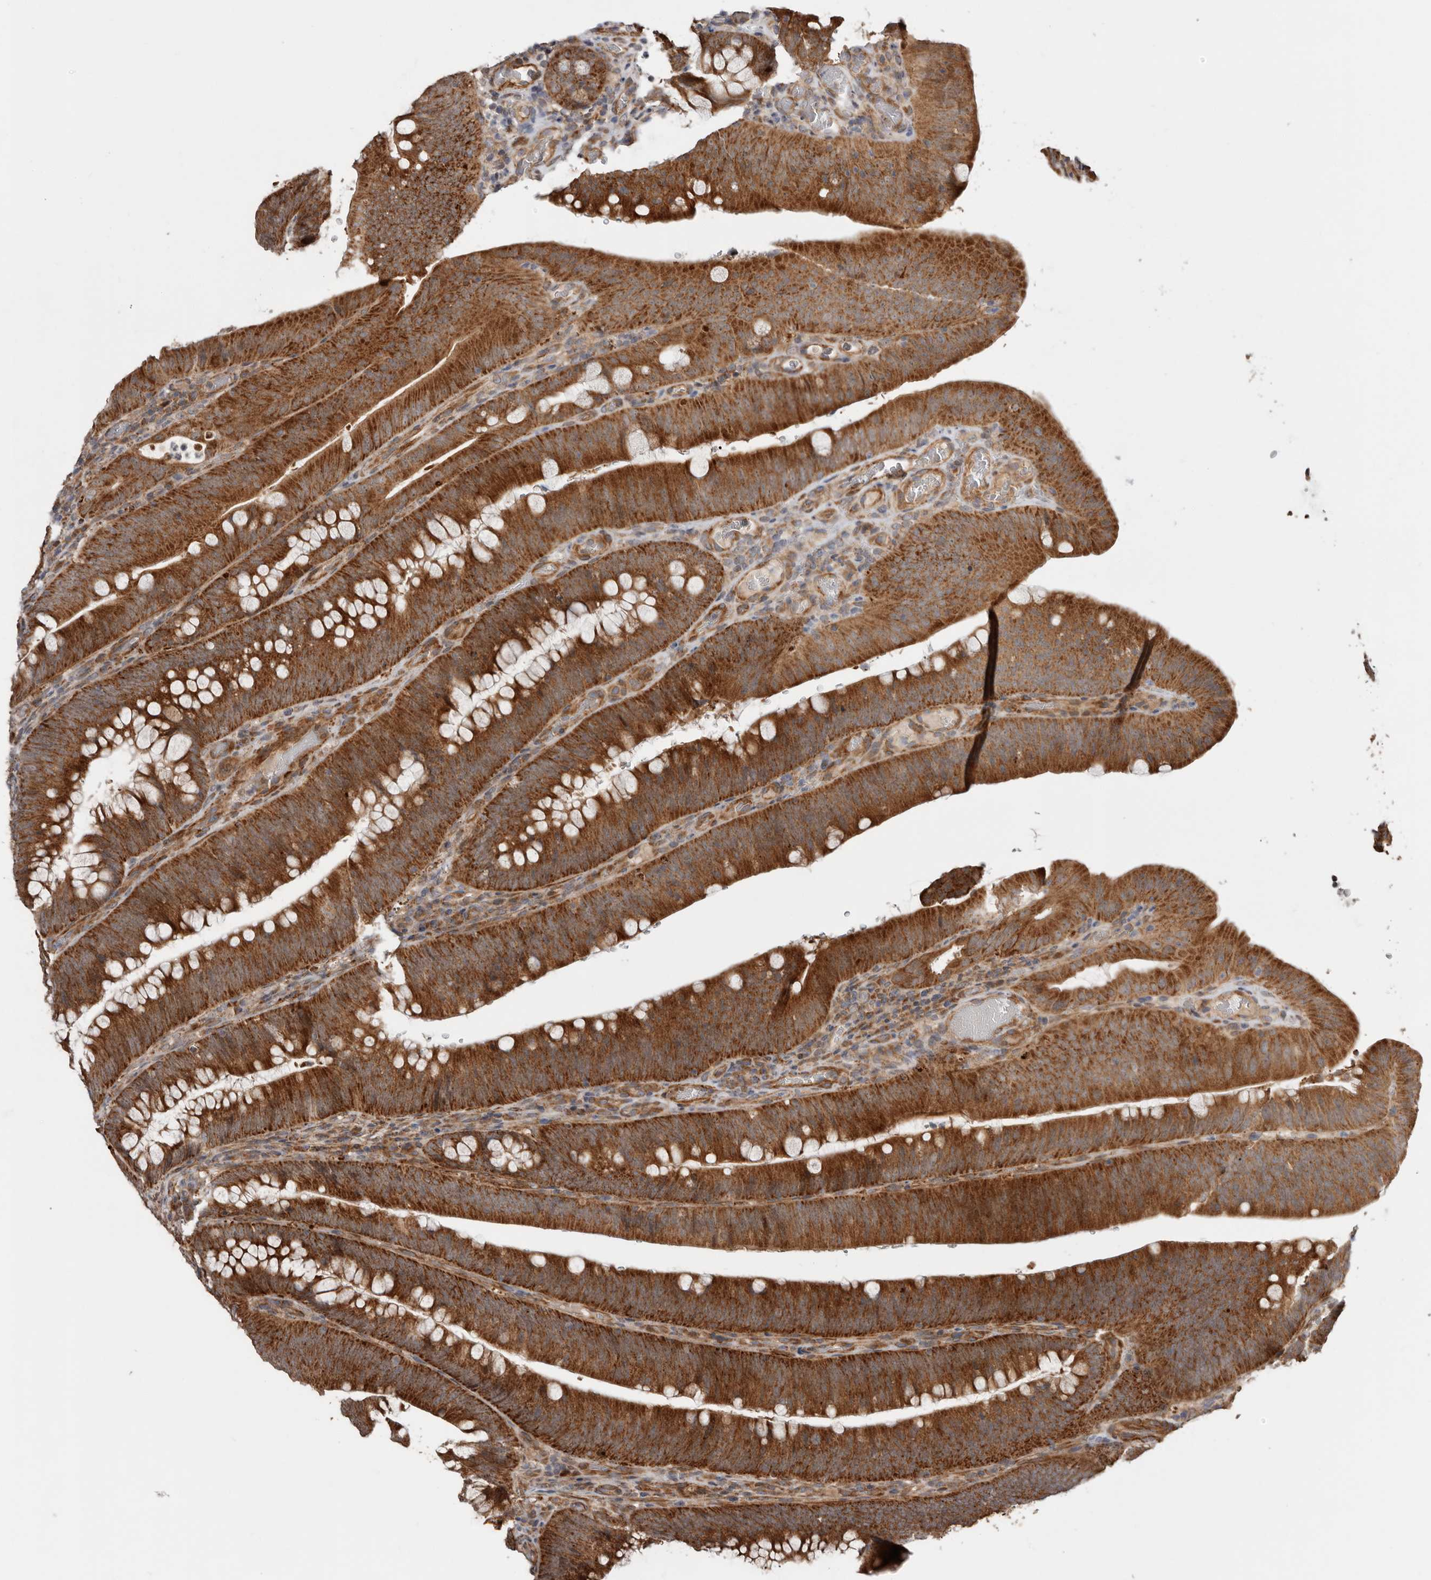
{"staining": {"intensity": "strong", "quantity": ">75%", "location": "cytoplasmic/membranous"}, "tissue": "colorectal cancer", "cell_type": "Tumor cells", "image_type": "cancer", "snomed": [{"axis": "morphology", "description": "Normal tissue, NOS"}, {"axis": "topography", "description": "Colon"}], "caption": "Immunohistochemistry photomicrograph of human colorectal cancer stained for a protein (brown), which reveals high levels of strong cytoplasmic/membranous expression in approximately >75% of tumor cells.", "gene": "PROKR1", "patient": {"sex": "female", "age": 82}}